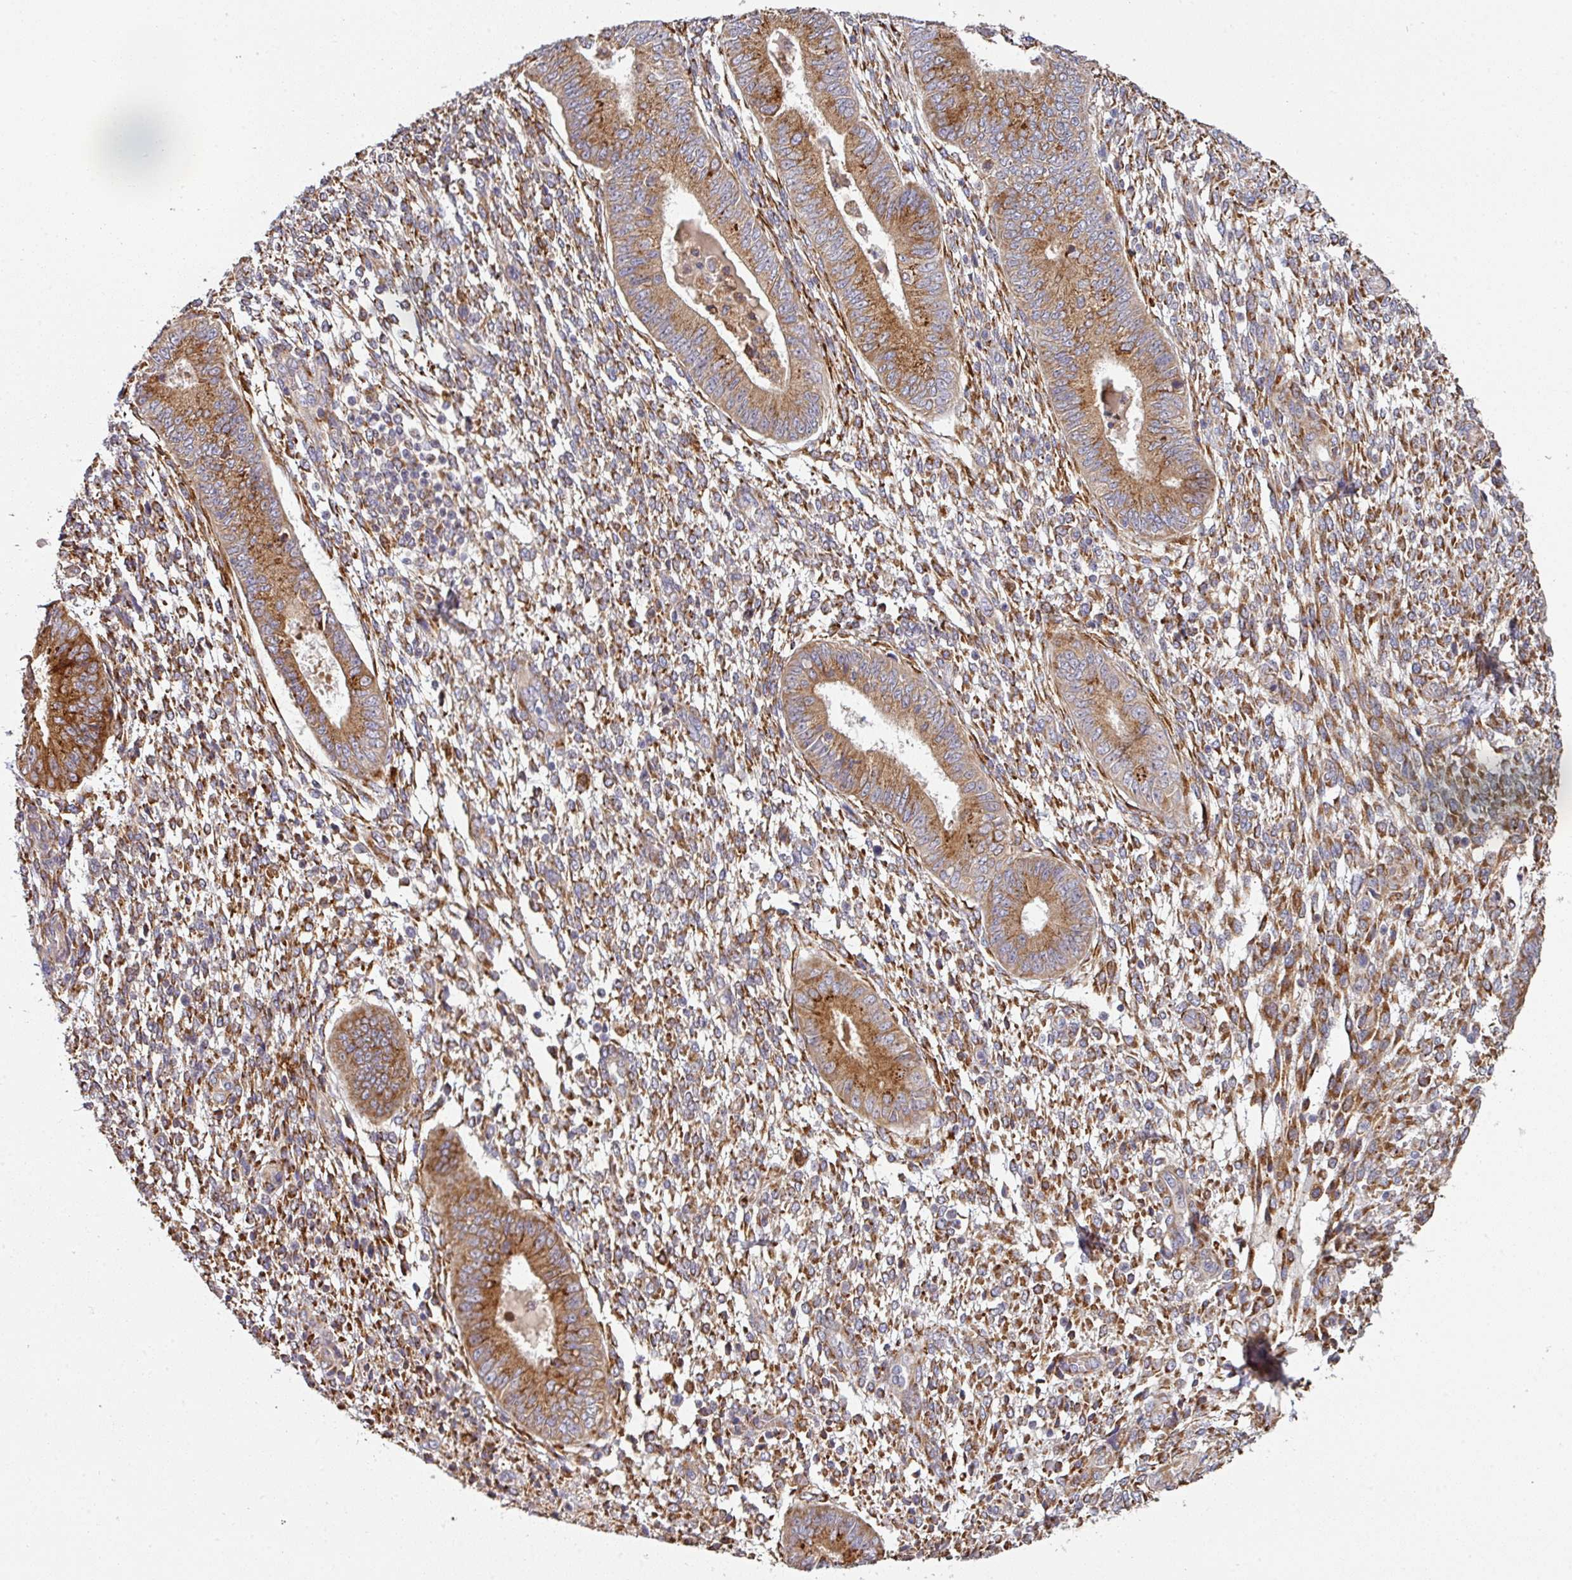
{"staining": {"intensity": "moderate", "quantity": "25%-75%", "location": "cytoplasmic/membranous"}, "tissue": "endometrium", "cell_type": "Cells in endometrial stroma", "image_type": "normal", "snomed": [{"axis": "morphology", "description": "Normal tissue, NOS"}, {"axis": "topography", "description": "Endometrium"}], "caption": "Immunohistochemical staining of normal human endometrium reveals 25%-75% levels of moderate cytoplasmic/membranous protein positivity in approximately 25%-75% of cells in endometrial stroma. Ihc stains the protein in brown and the nuclei are stained blue.", "gene": "ZNF268", "patient": {"sex": "female", "age": 49}}